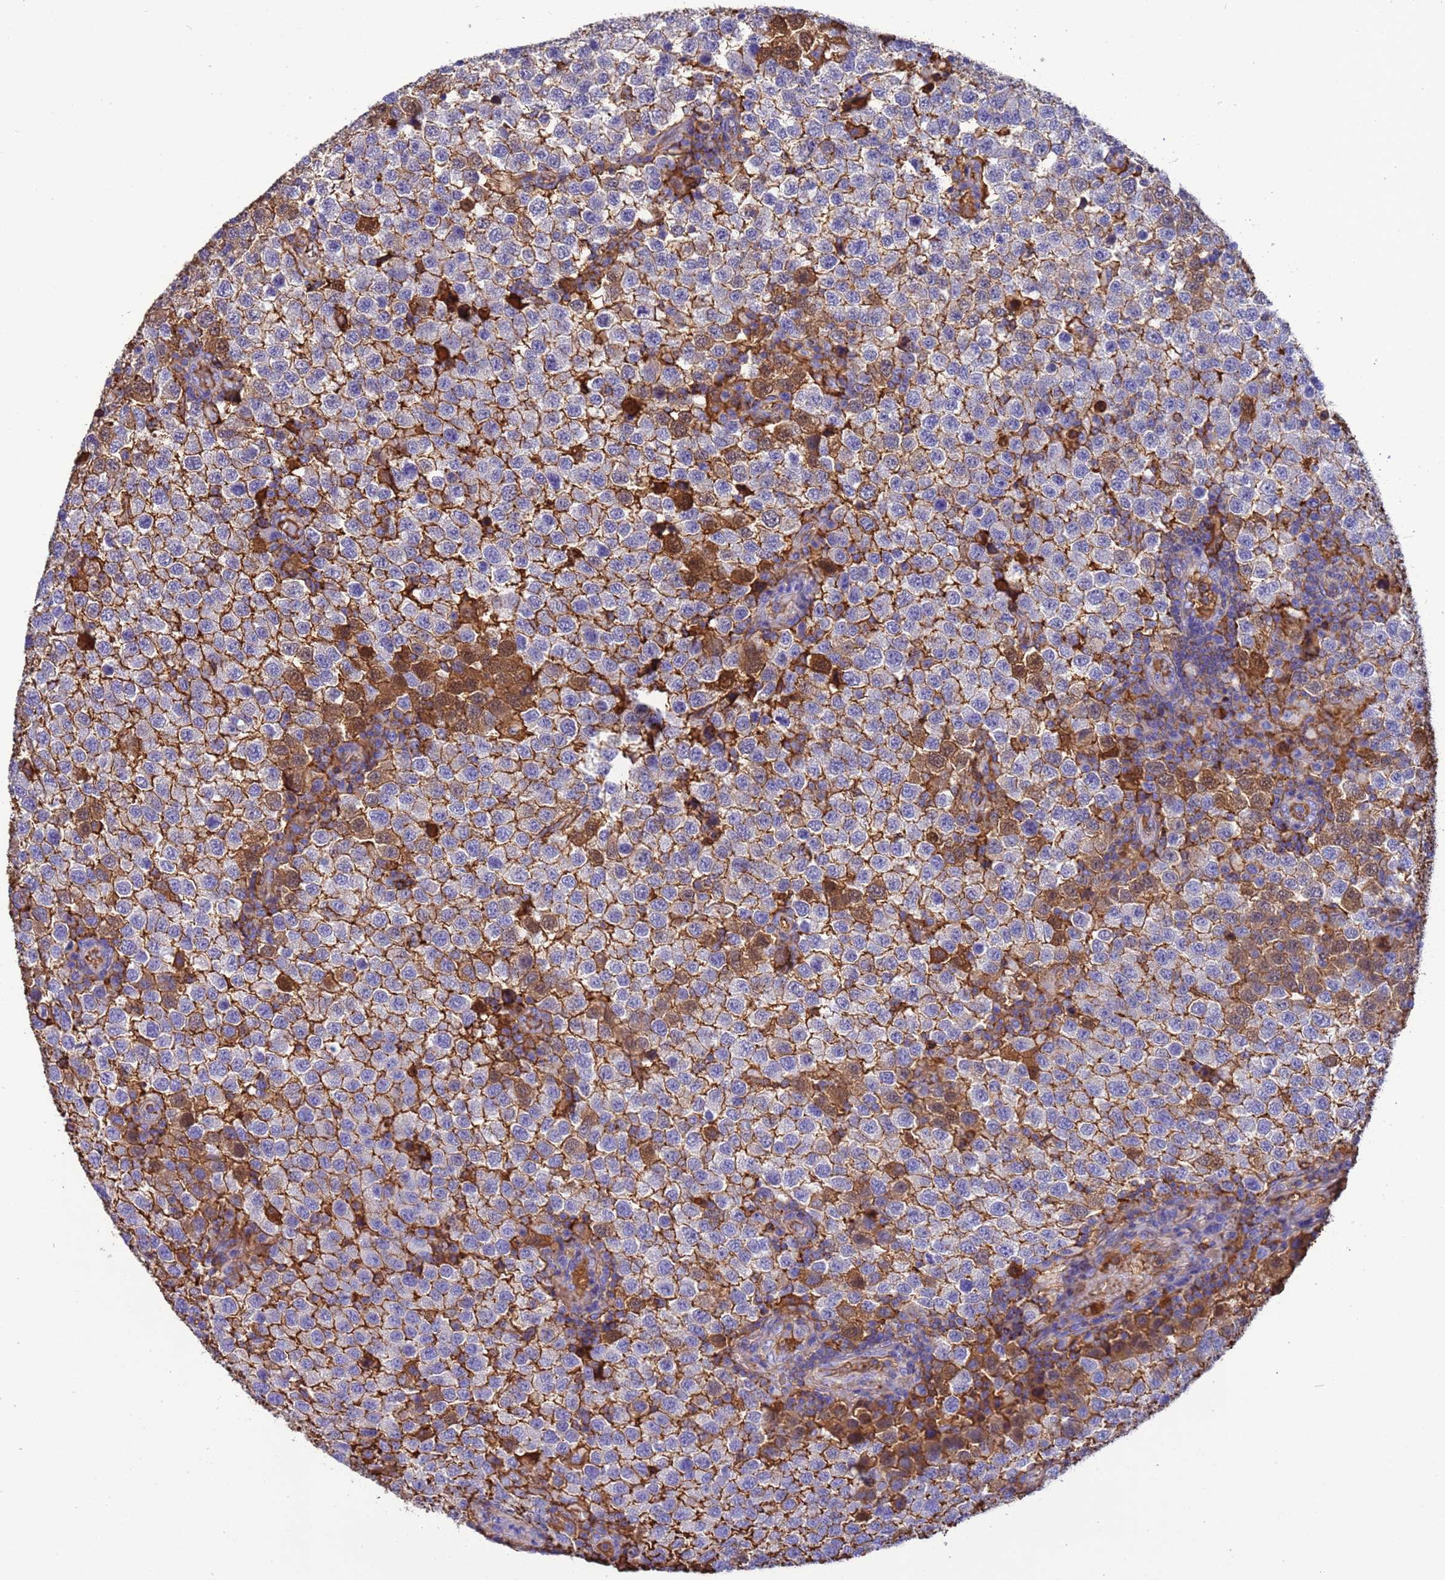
{"staining": {"intensity": "moderate", "quantity": ">75%", "location": "cytoplasmic/membranous"}, "tissue": "testis cancer", "cell_type": "Tumor cells", "image_type": "cancer", "snomed": [{"axis": "morphology", "description": "Seminoma, NOS"}, {"axis": "topography", "description": "Testis"}], "caption": "Immunohistochemistry (IHC) histopathology image of seminoma (testis) stained for a protein (brown), which reveals medium levels of moderate cytoplasmic/membranous positivity in approximately >75% of tumor cells.", "gene": "H1-7", "patient": {"sex": "male", "age": 34}}